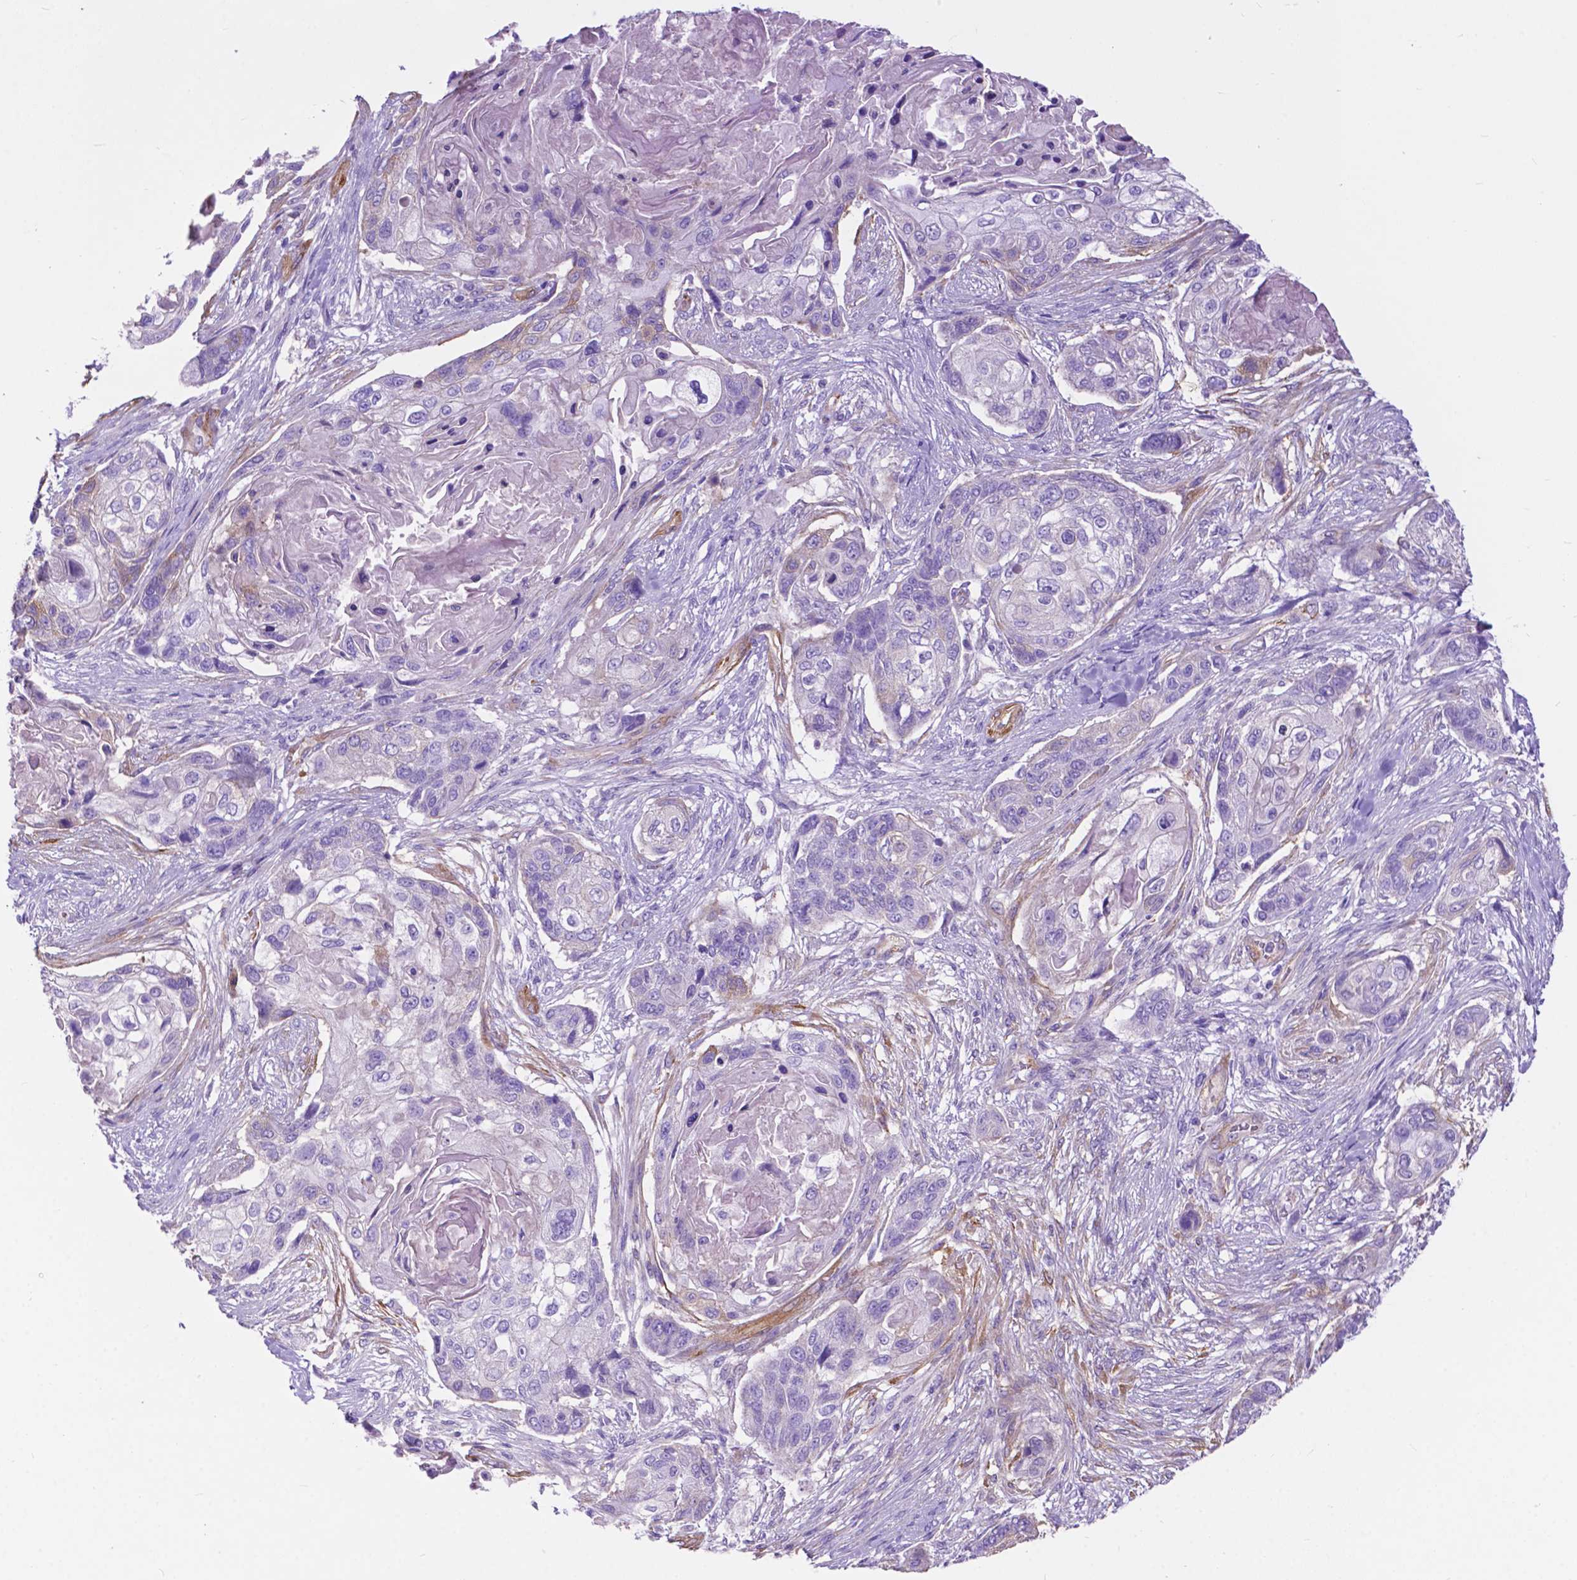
{"staining": {"intensity": "negative", "quantity": "none", "location": "none"}, "tissue": "lung cancer", "cell_type": "Tumor cells", "image_type": "cancer", "snomed": [{"axis": "morphology", "description": "Squamous cell carcinoma, NOS"}, {"axis": "topography", "description": "Lung"}], "caption": "Human lung cancer stained for a protein using immunohistochemistry (IHC) demonstrates no staining in tumor cells.", "gene": "PCDHA12", "patient": {"sex": "male", "age": 69}}